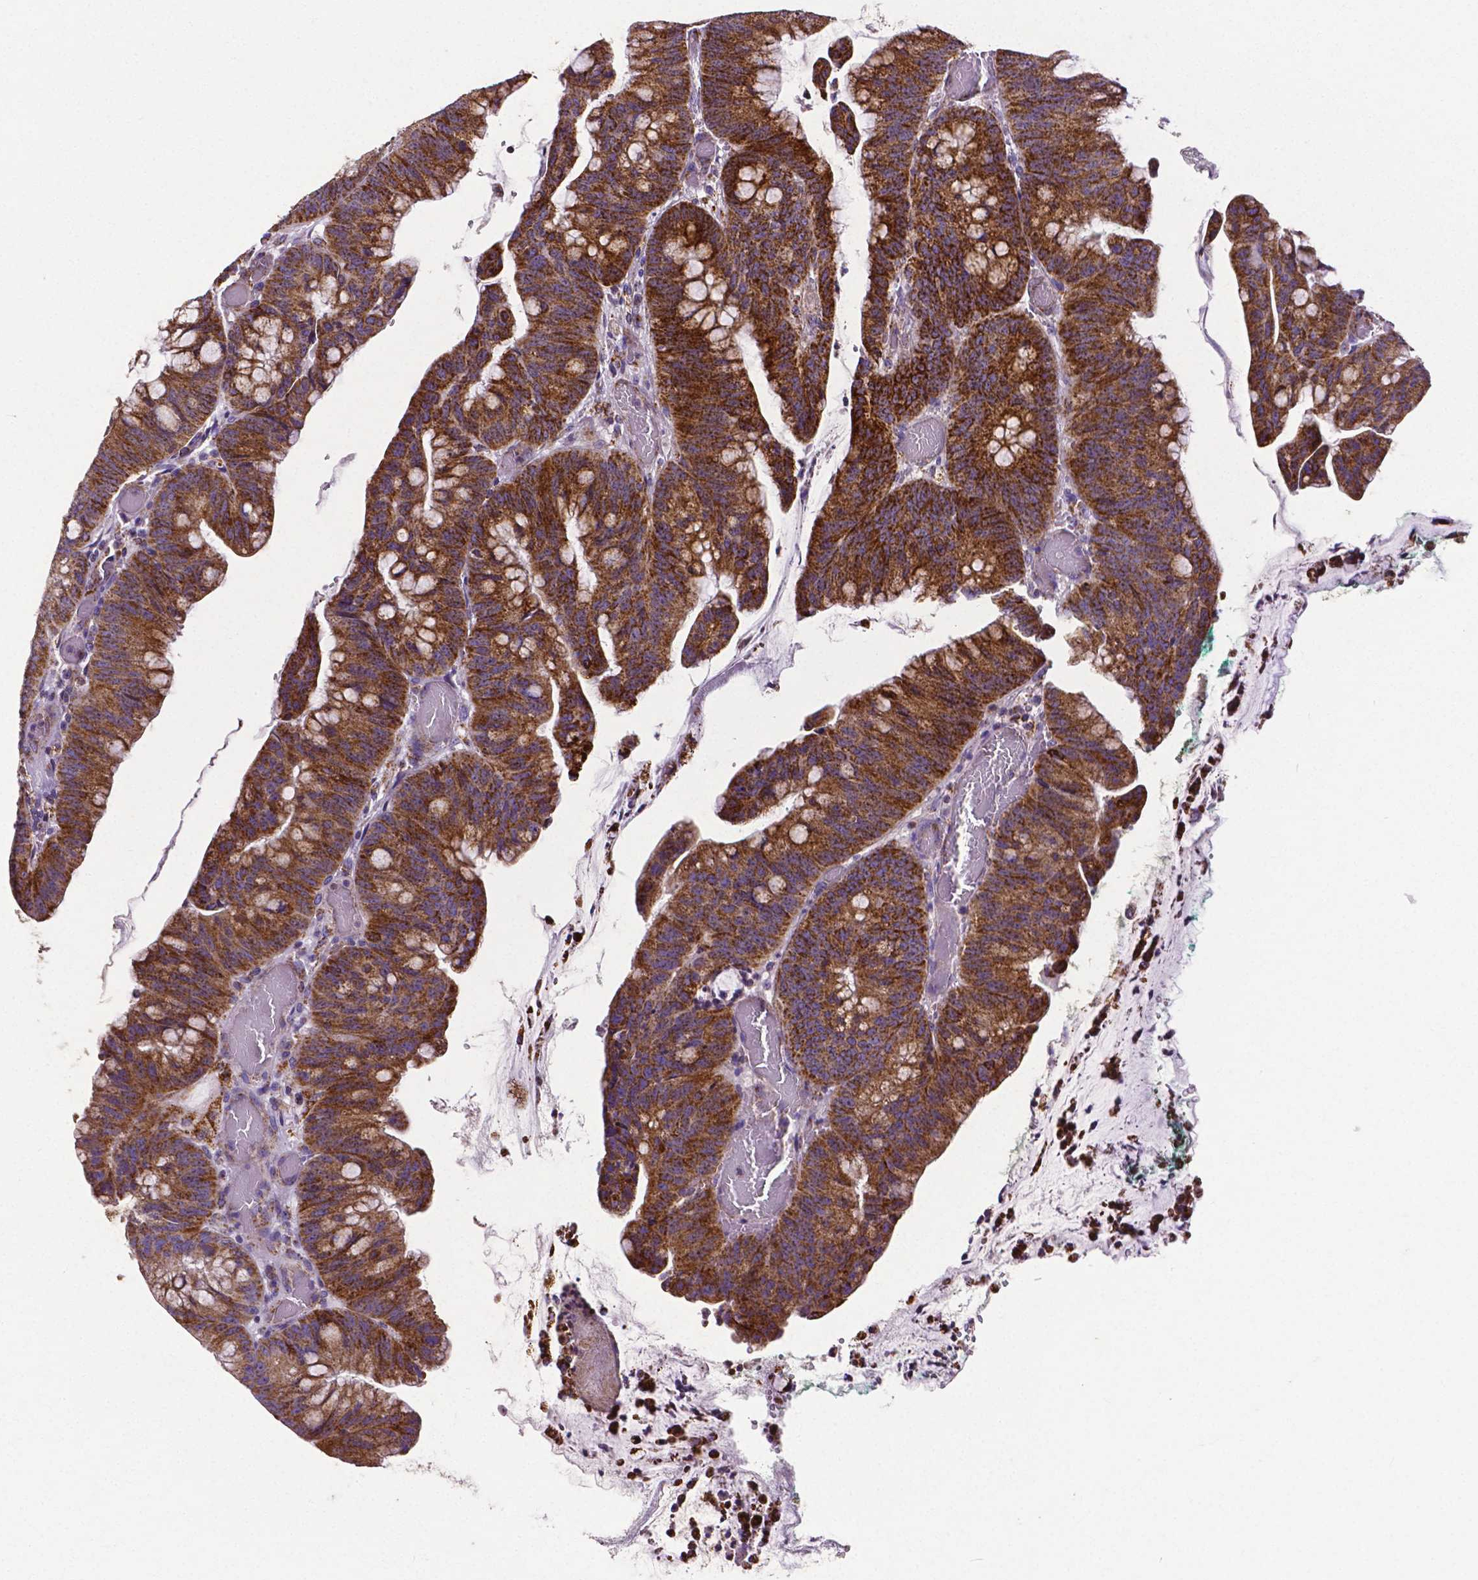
{"staining": {"intensity": "strong", "quantity": ">75%", "location": "cytoplasmic/membranous"}, "tissue": "colorectal cancer", "cell_type": "Tumor cells", "image_type": "cancer", "snomed": [{"axis": "morphology", "description": "Adenocarcinoma, NOS"}, {"axis": "topography", "description": "Colon"}], "caption": "About >75% of tumor cells in human adenocarcinoma (colorectal) display strong cytoplasmic/membranous protein staining as visualized by brown immunohistochemical staining.", "gene": "MACC1", "patient": {"sex": "male", "age": 62}}